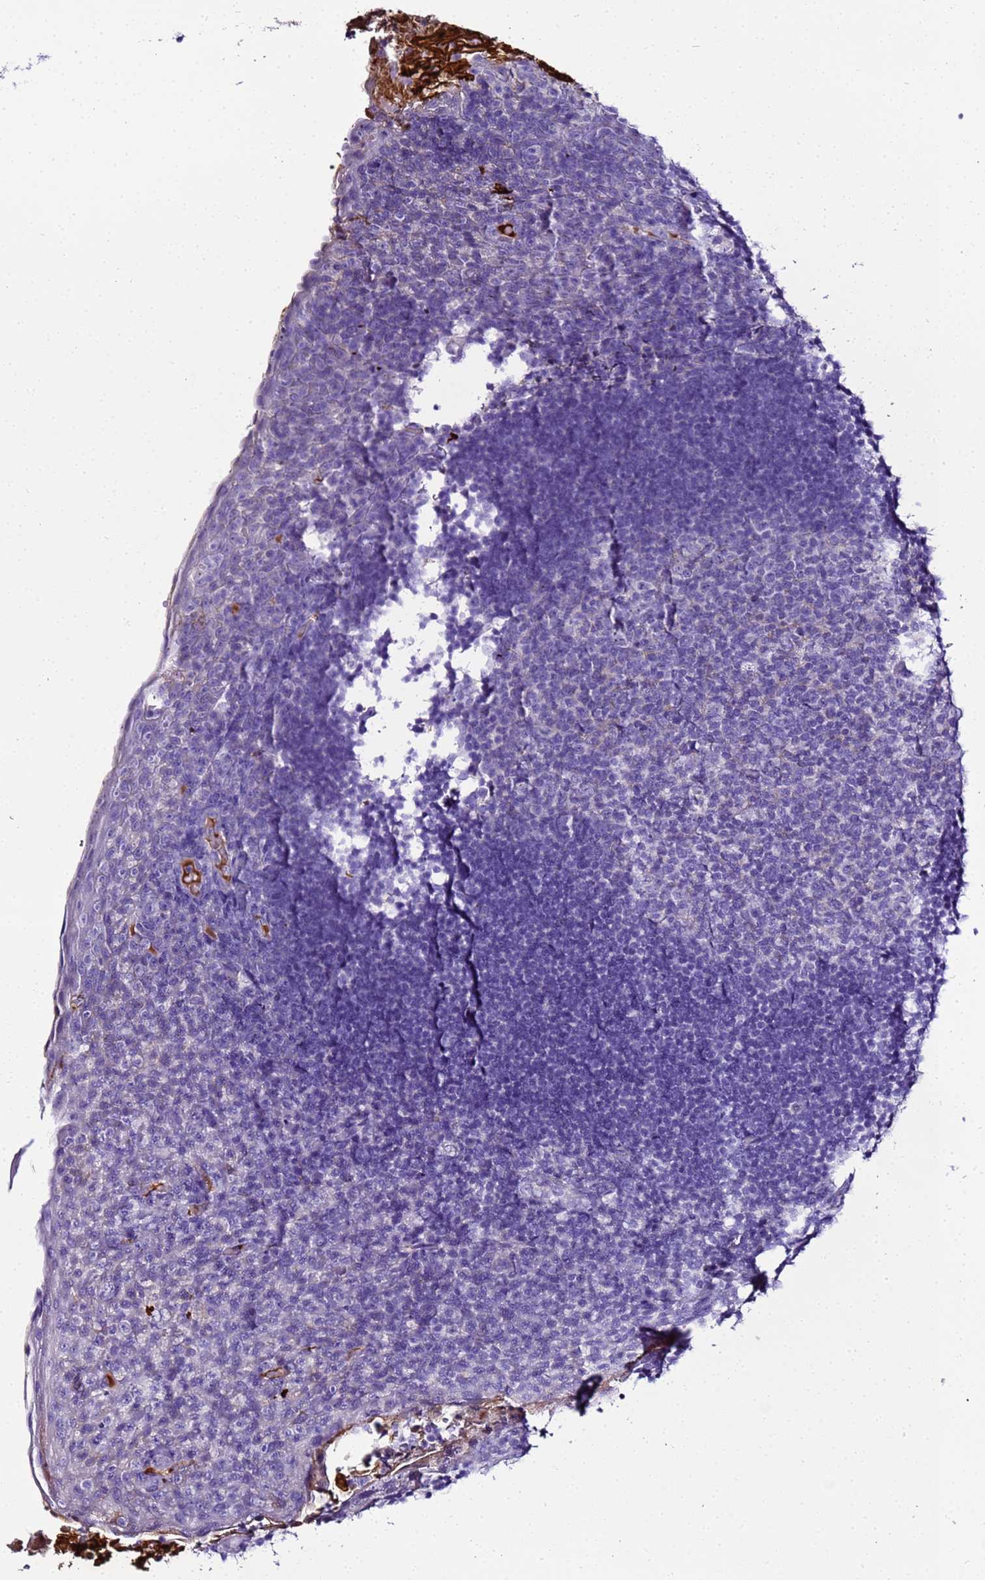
{"staining": {"intensity": "moderate", "quantity": "<25%", "location": "cytoplasmic/membranous"}, "tissue": "tonsil", "cell_type": "Germinal center cells", "image_type": "normal", "snomed": [{"axis": "morphology", "description": "Normal tissue, NOS"}, {"axis": "topography", "description": "Tonsil"}], "caption": "IHC photomicrograph of unremarkable human tonsil stained for a protein (brown), which reveals low levels of moderate cytoplasmic/membranous positivity in about <25% of germinal center cells.", "gene": "CFHR1", "patient": {"sex": "male", "age": 17}}